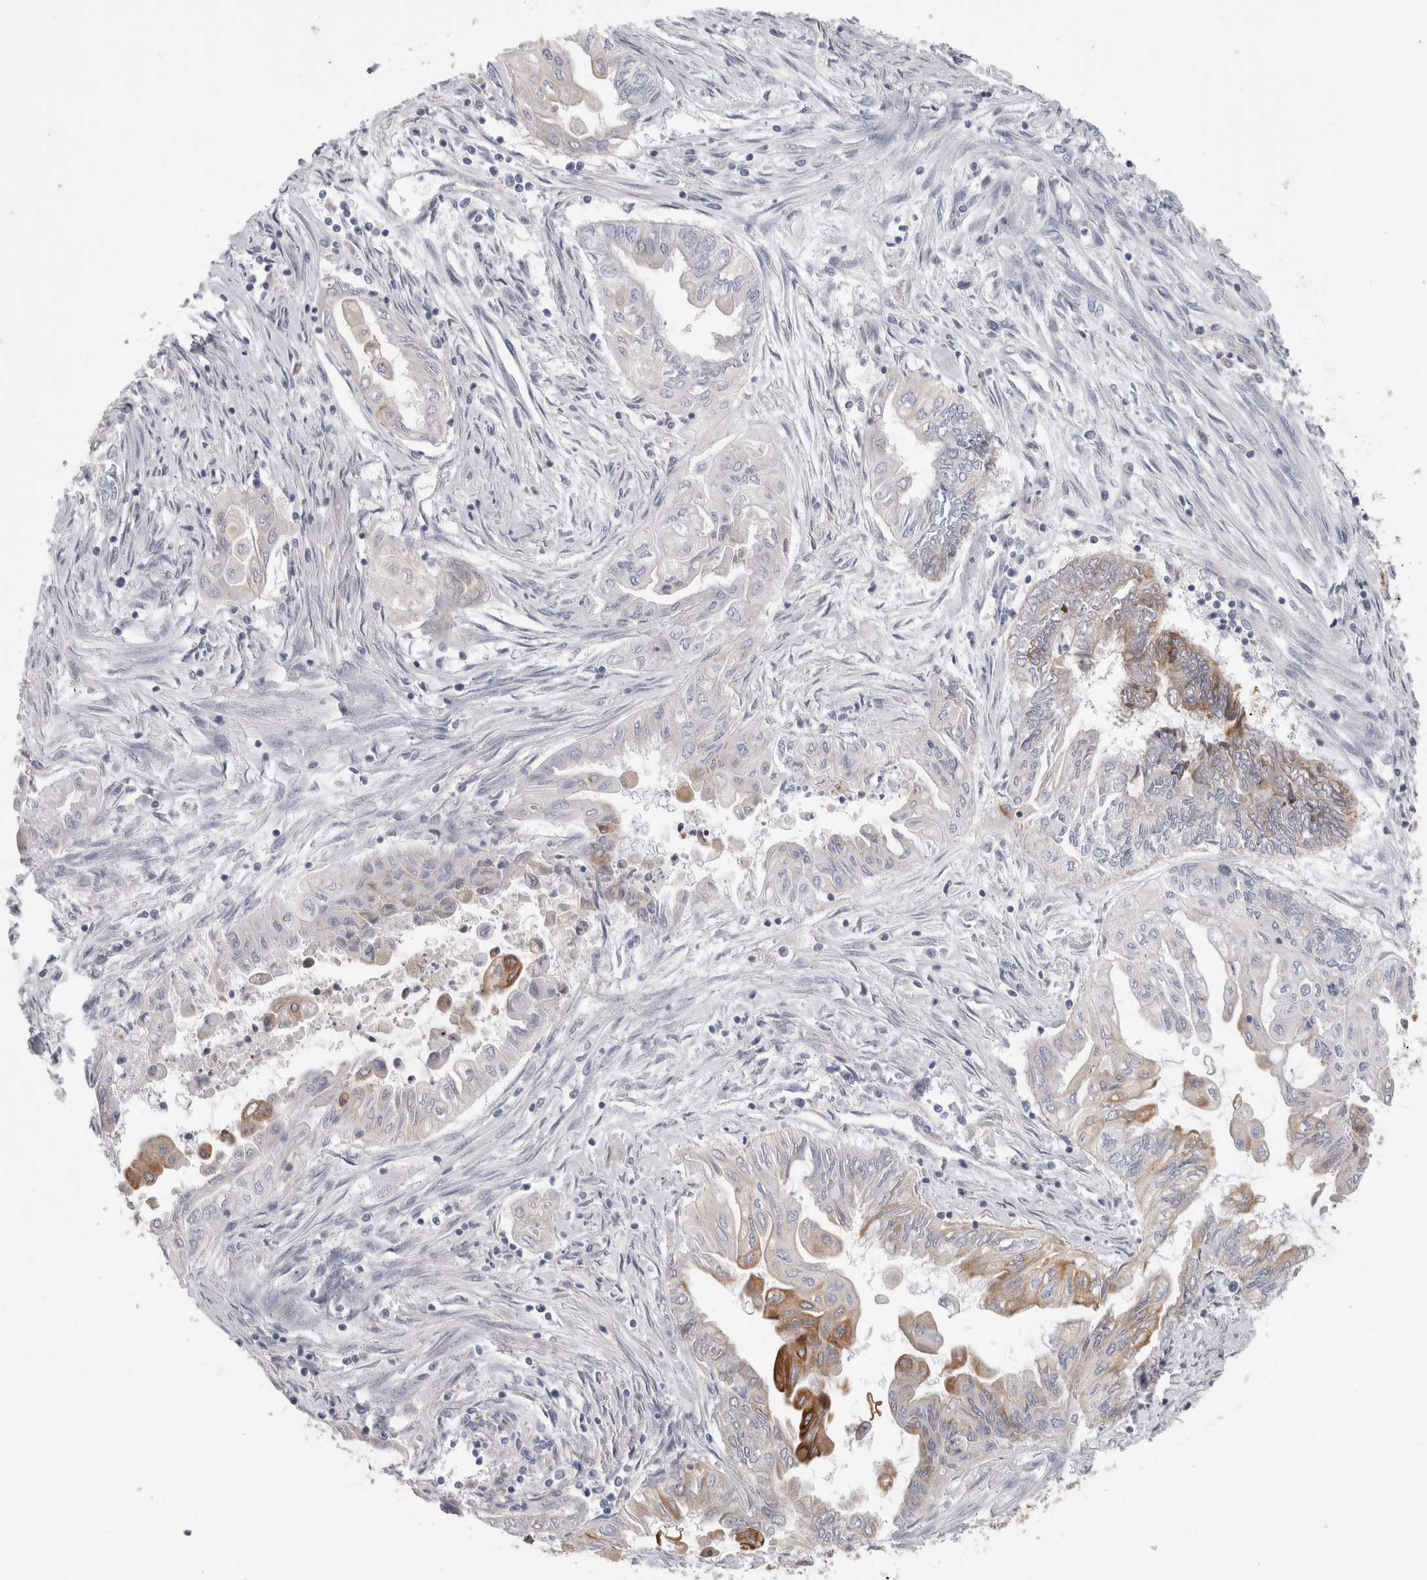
{"staining": {"intensity": "moderate", "quantity": "25%-75%", "location": "cytoplasmic/membranous"}, "tissue": "endometrial cancer", "cell_type": "Tumor cells", "image_type": "cancer", "snomed": [{"axis": "morphology", "description": "Adenocarcinoma, NOS"}, {"axis": "topography", "description": "Uterus"}, {"axis": "topography", "description": "Endometrium"}], "caption": "A brown stain labels moderate cytoplasmic/membranous staining of a protein in endometrial adenocarcinoma tumor cells.", "gene": "SYTL5", "patient": {"sex": "female", "age": 70}}